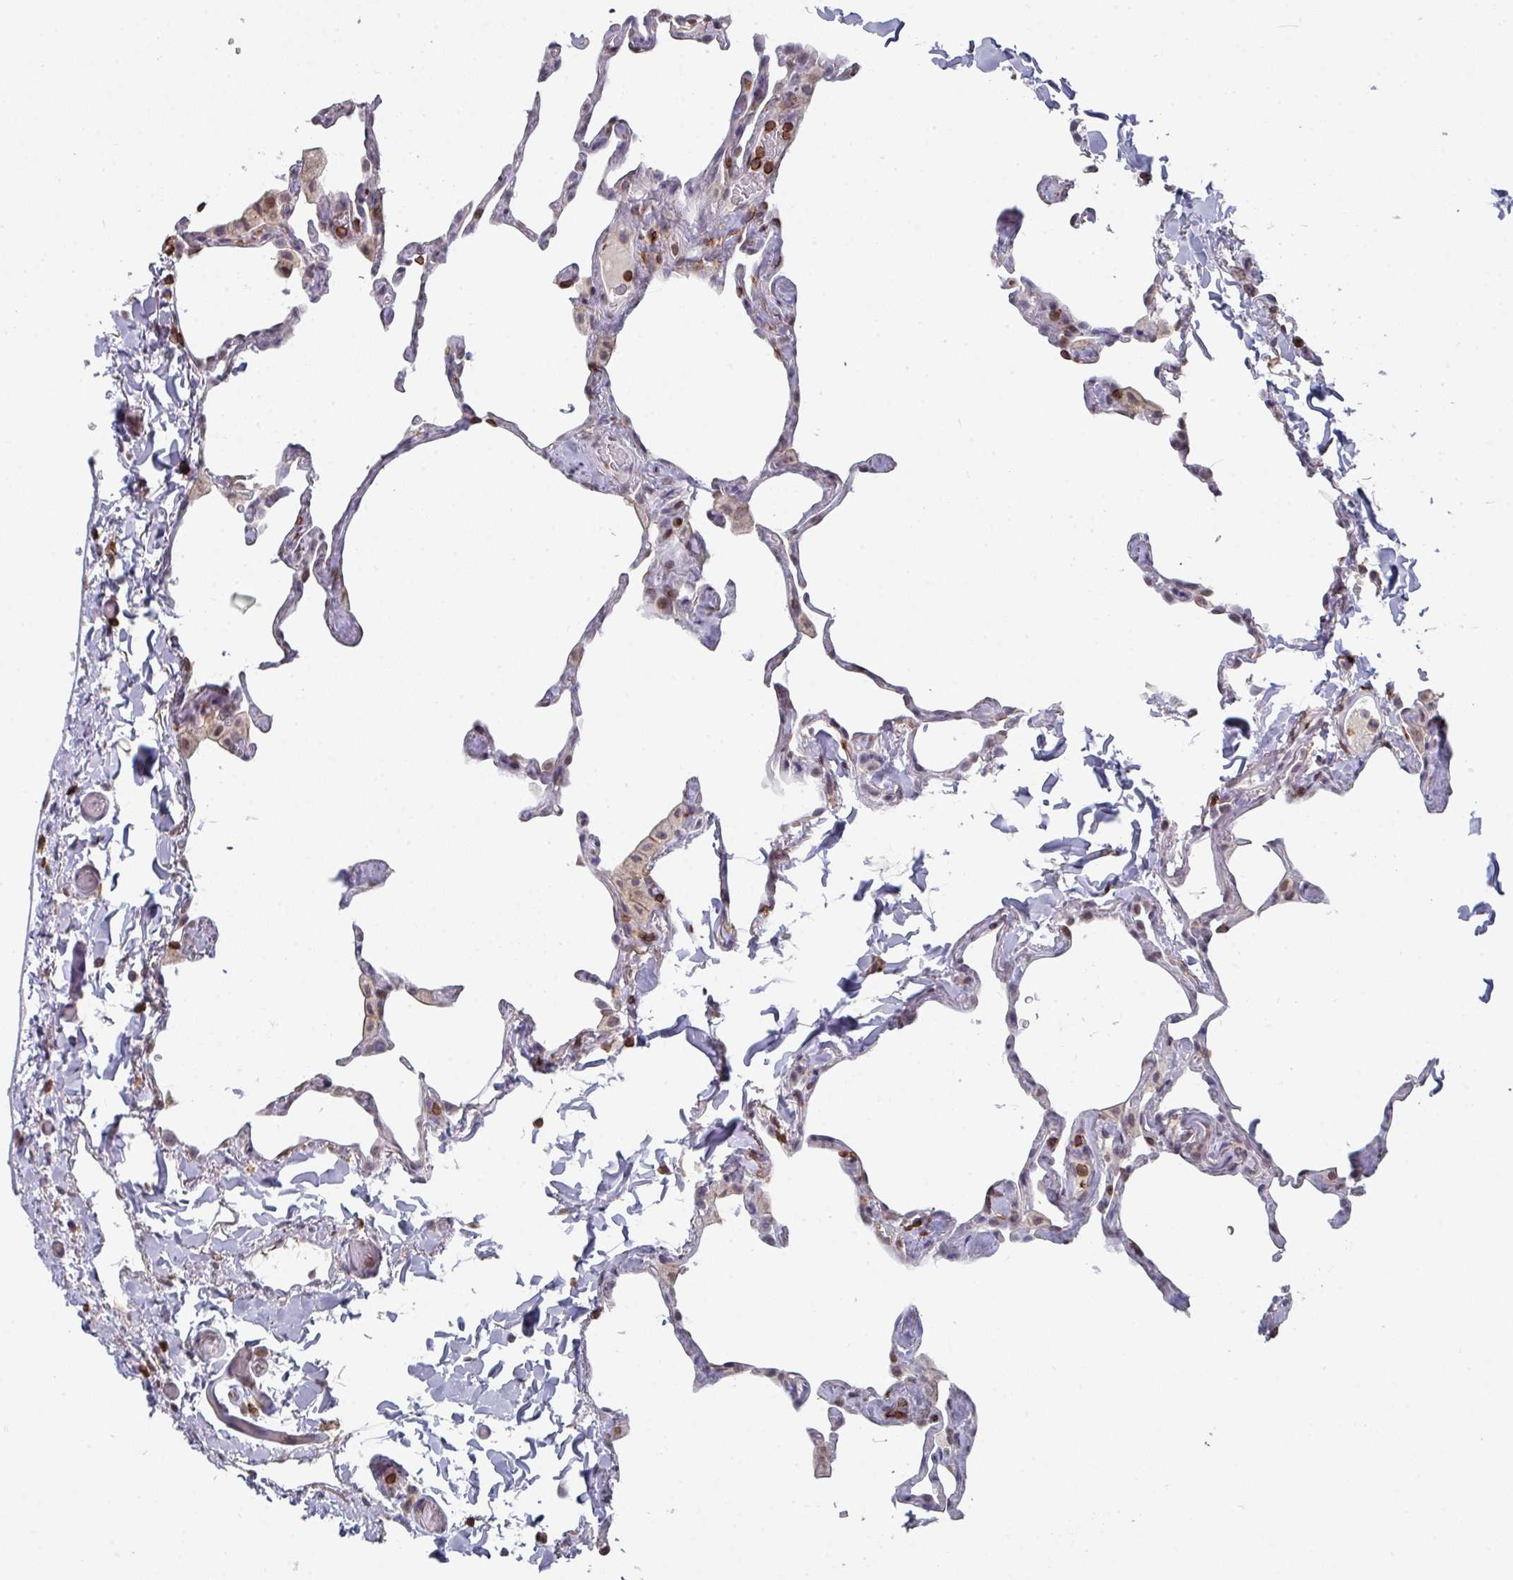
{"staining": {"intensity": "negative", "quantity": "none", "location": "none"}, "tissue": "lung", "cell_type": "Alveolar cells", "image_type": "normal", "snomed": [{"axis": "morphology", "description": "Normal tissue, NOS"}, {"axis": "topography", "description": "Lung"}], "caption": "Alveolar cells are negative for brown protein staining in normal lung. The staining was performed using DAB to visualize the protein expression in brown, while the nuclei were stained in blue with hematoxylin (Magnification: 20x).", "gene": "RASAL3", "patient": {"sex": "male", "age": 65}}